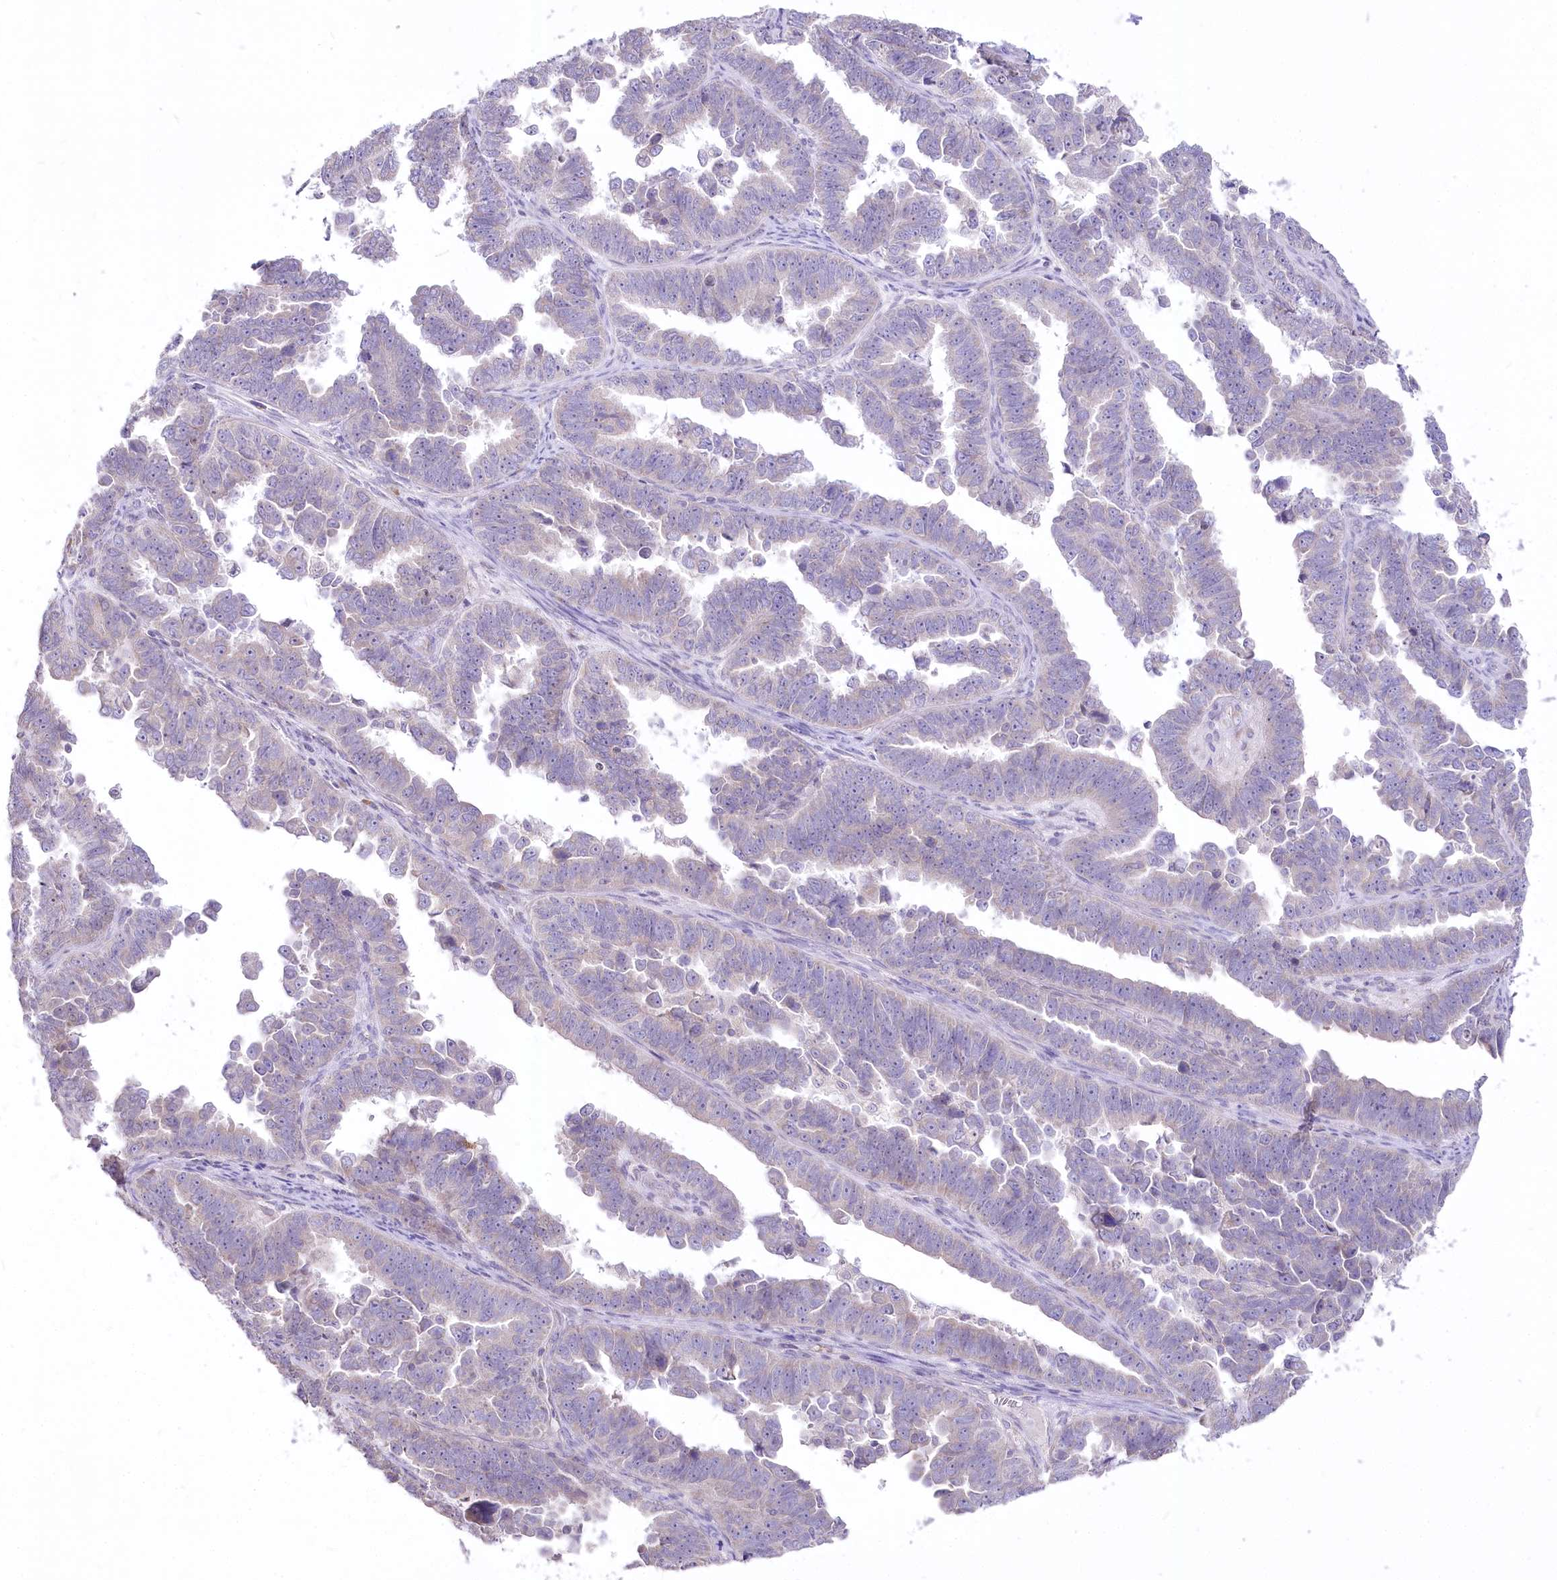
{"staining": {"intensity": "weak", "quantity": "<25%", "location": "cytoplasmic/membranous"}, "tissue": "endometrial cancer", "cell_type": "Tumor cells", "image_type": "cancer", "snomed": [{"axis": "morphology", "description": "Adenocarcinoma, NOS"}, {"axis": "topography", "description": "Endometrium"}], "caption": "This is a photomicrograph of immunohistochemistry (IHC) staining of endometrial cancer, which shows no staining in tumor cells.", "gene": "STT3B", "patient": {"sex": "female", "age": 75}}